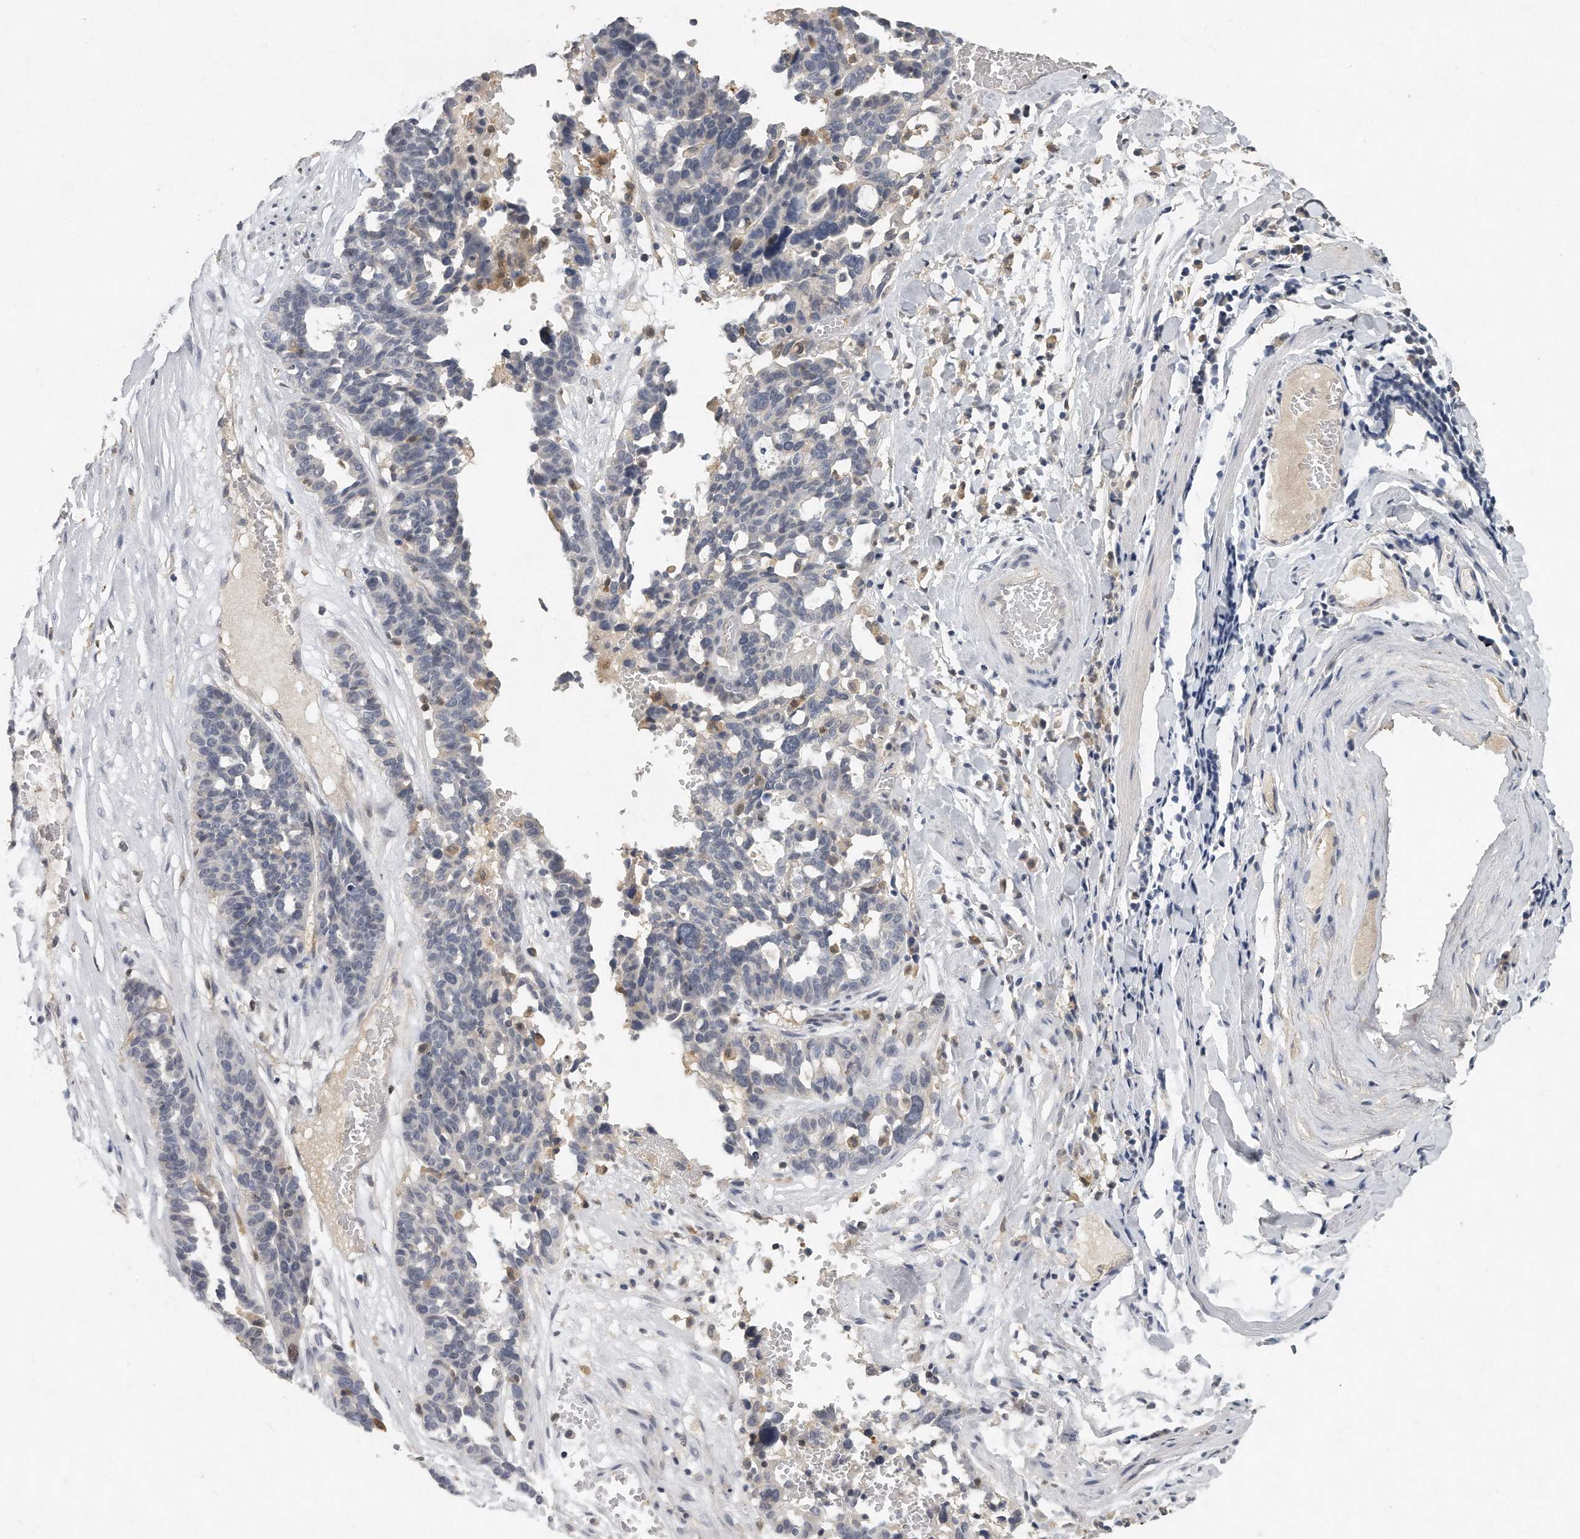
{"staining": {"intensity": "negative", "quantity": "none", "location": "none"}, "tissue": "ovarian cancer", "cell_type": "Tumor cells", "image_type": "cancer", "snomed": [{"axis": "morphology", "description": "Cystadenocarcinoma, serous, NOS"}, {"axis": "topography", "description": "Ovary"}], "caption": "Immunohistochemistry histopathology image of serous cystadenocarcinoma (ovarian) stained for a protein (brown), which exhibits no expression in tumor cells.", "gene": "CAMK1", "patient": {"sex": "female", "age": 59}}